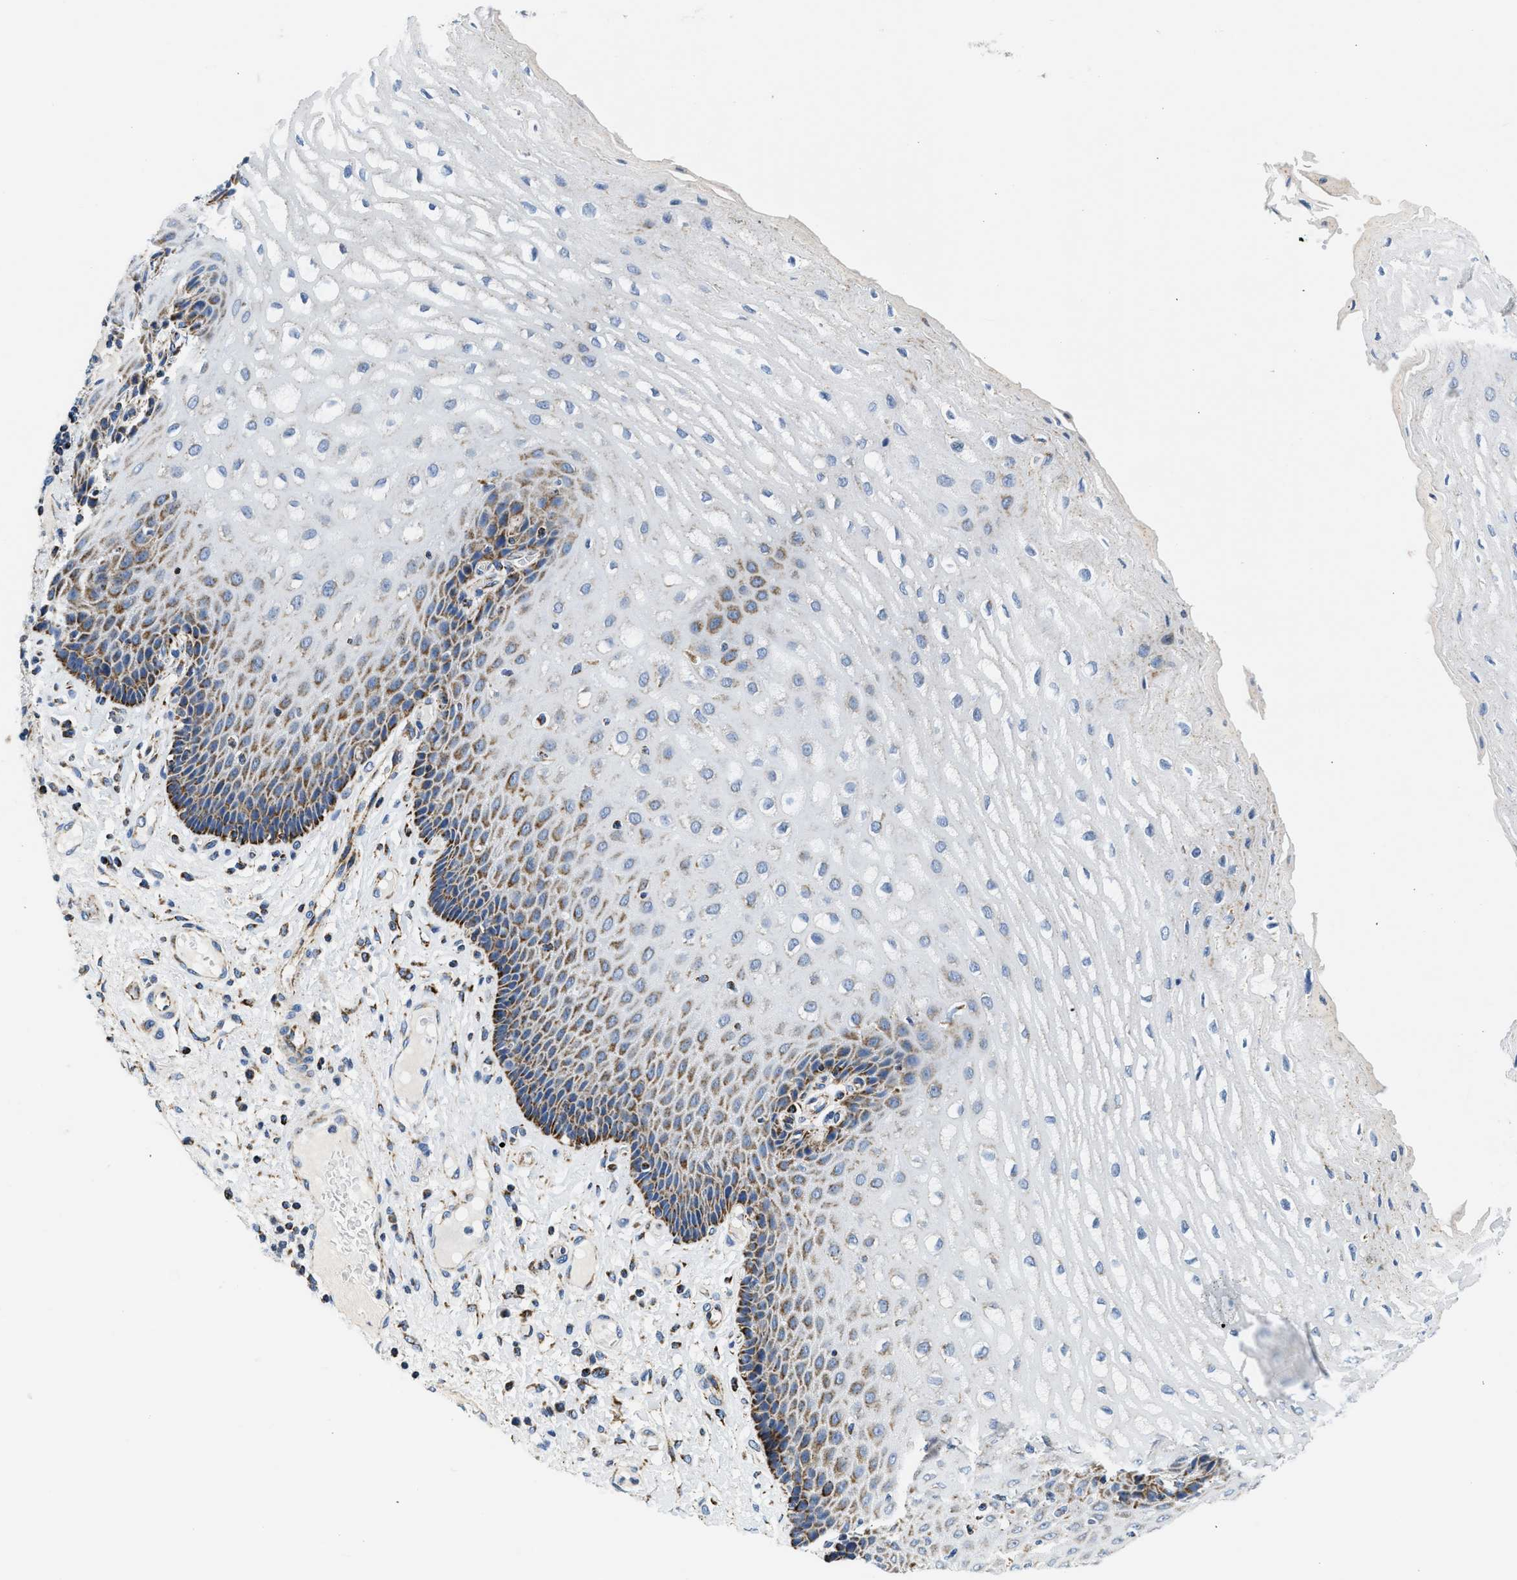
{"staining": {"intensity": "moderate", "quantity": "25%-75%", "location": "cytoplasmic/membranous"}, "tissue": "esophagus", "cell_type": "Squamous epithelial cells", "image_type": "normal", "snomed": [{"axis": "morphology", "description": "Normal tissue, NOS"}, {"axis": "topography", "description": "Esophagus"}], "caption": "Immunohistochemical staining of normal human esophagus reveals moderate cytoplasmic/membranous protein expression in about 25%-75% of squamous epithelial cells.", "gene": "SFXN1", "patient": {"sex": "male", "age": 54}}